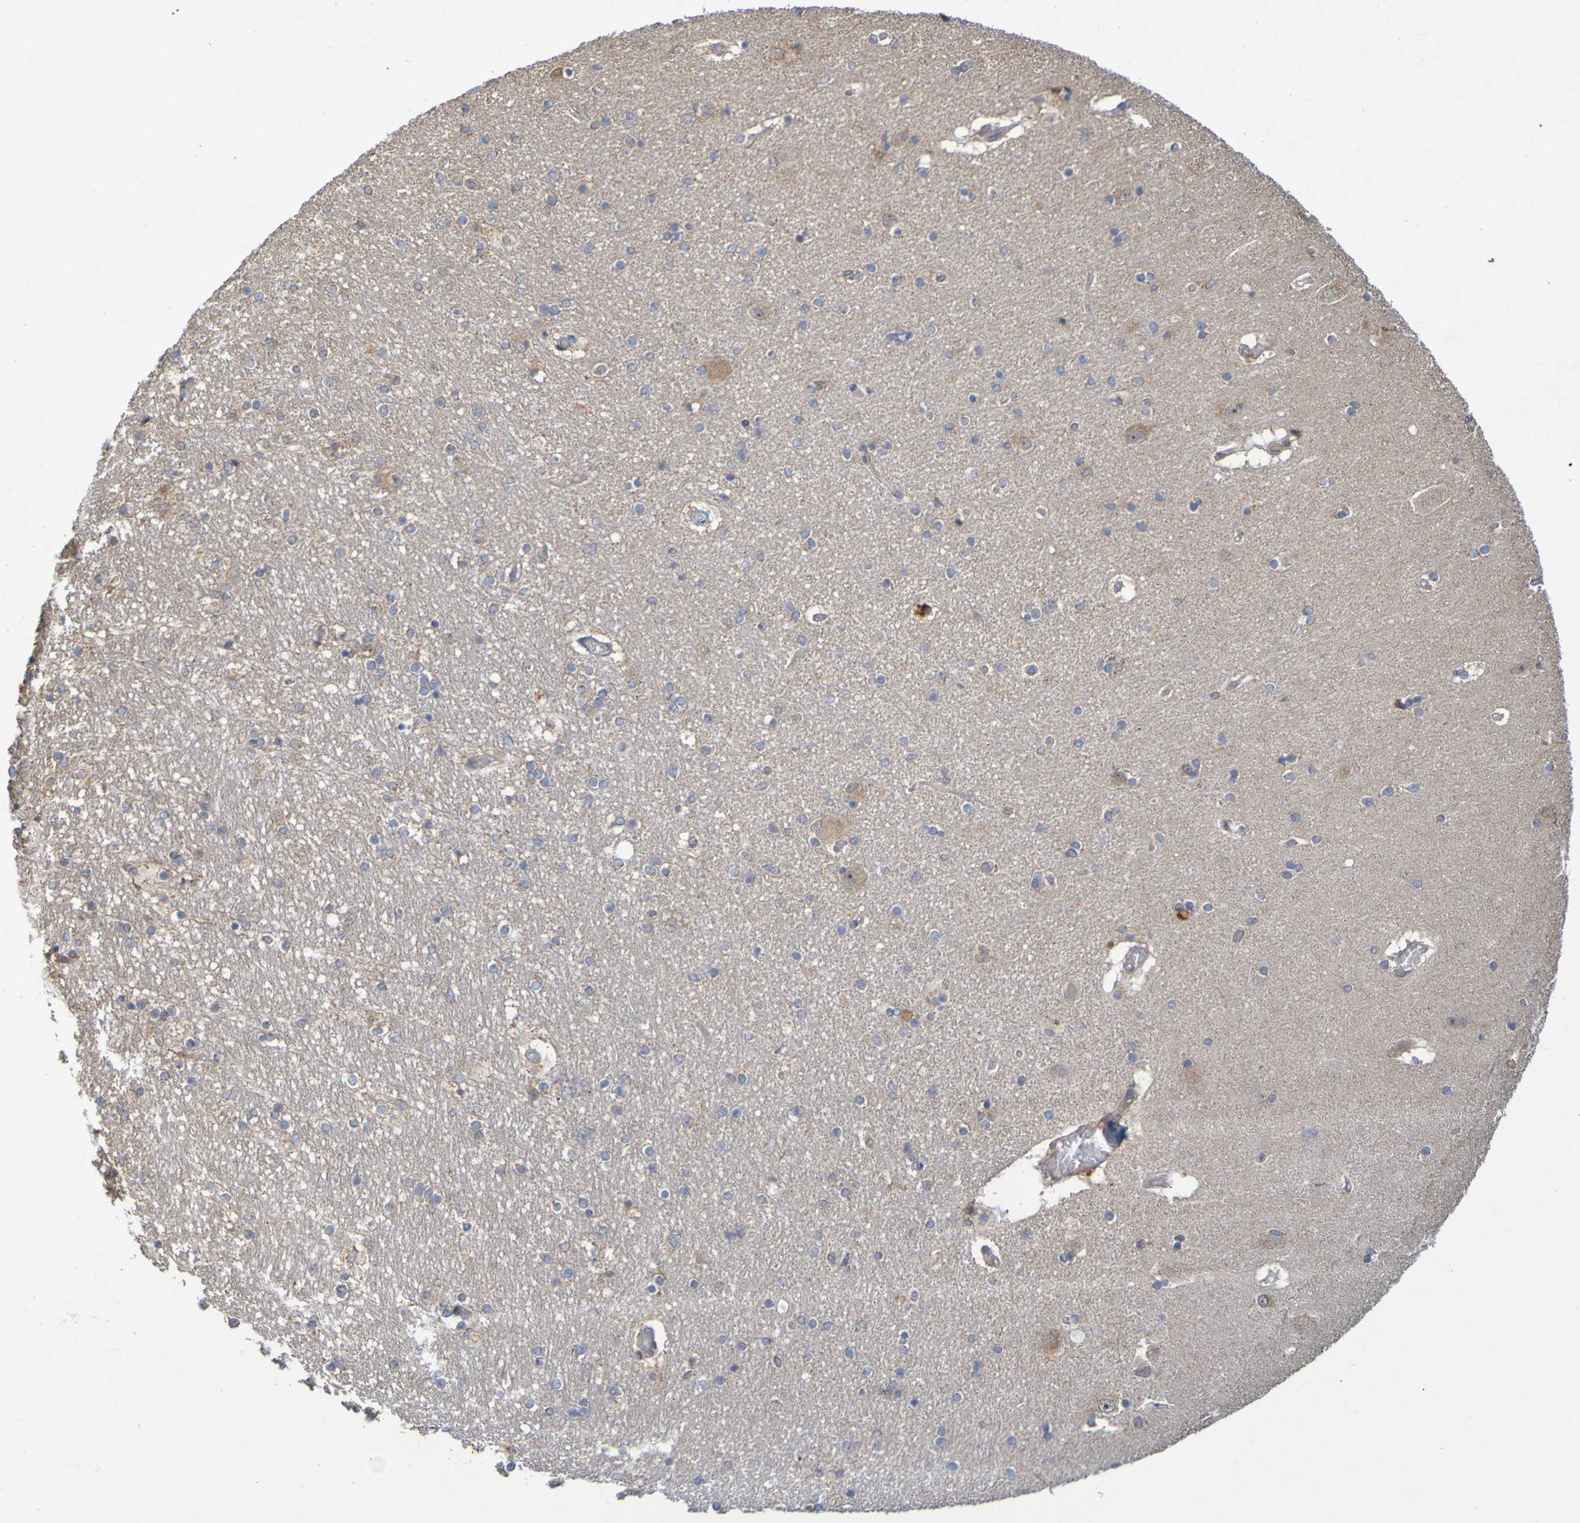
{"staining": {"intensity": "negative", "quantity": "none", "location": "none"}, "tissue": "hippocampus", "cell_type": "Glial cells", "image_type": "normal", "snomed": [{"axis": "morphology", "description": "Normal tissue, NOS"}, {"axis": "topography", "description": "Hippocampus"}], "caption": "This histopathology image is of benign hippocampus stained with immunohistochemistry (IHC) to label a protein in brown with the nuclei are counter-stained blue. There is no staining in glial cells. The staining is performed using DAB brown chromogen with nuclei counter-stained in using hematoxylin.", "gene": "TMBIM1", "patient": {"sex": "female", "age": 54}}